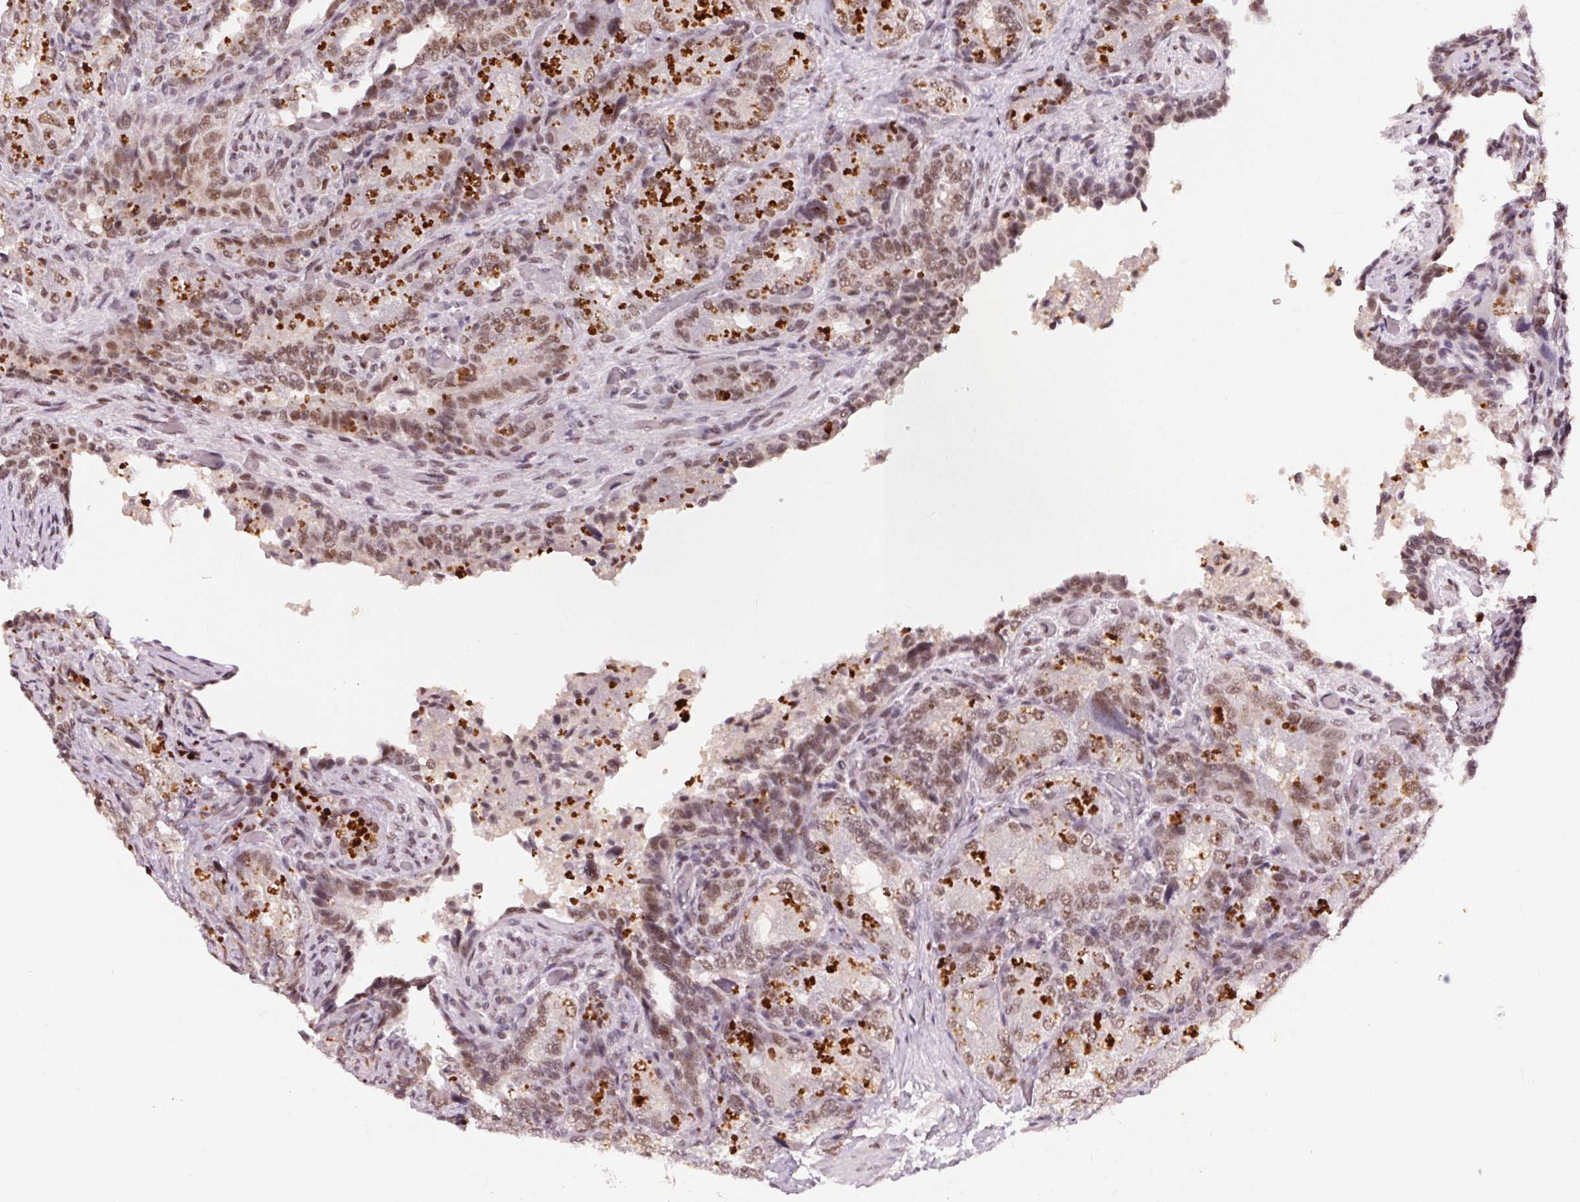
{"staining": {"intensity": "moderate", "quantity": ">75%", "location": "nuclear"}, "tissue": "seminal vesicle", "cell_type": "Glandular cells", "image_type": "normal", "snomed": [{"axis": "morphology", "description": "Normal tissue, NOS"}, {"axis": "topography", "description": "Seminal veicle"}], "caption": "A medium amount of moderate nuclear expression is appreciated in about >75% of glandular cells in benign seminal vesicle. (Stains: DAB in brown, nuclei in blue, Microscopy: brightfield microscopy at high magnification).", "gene": "CD2BP2", "patient": {"sex": "male", "age": 57}}